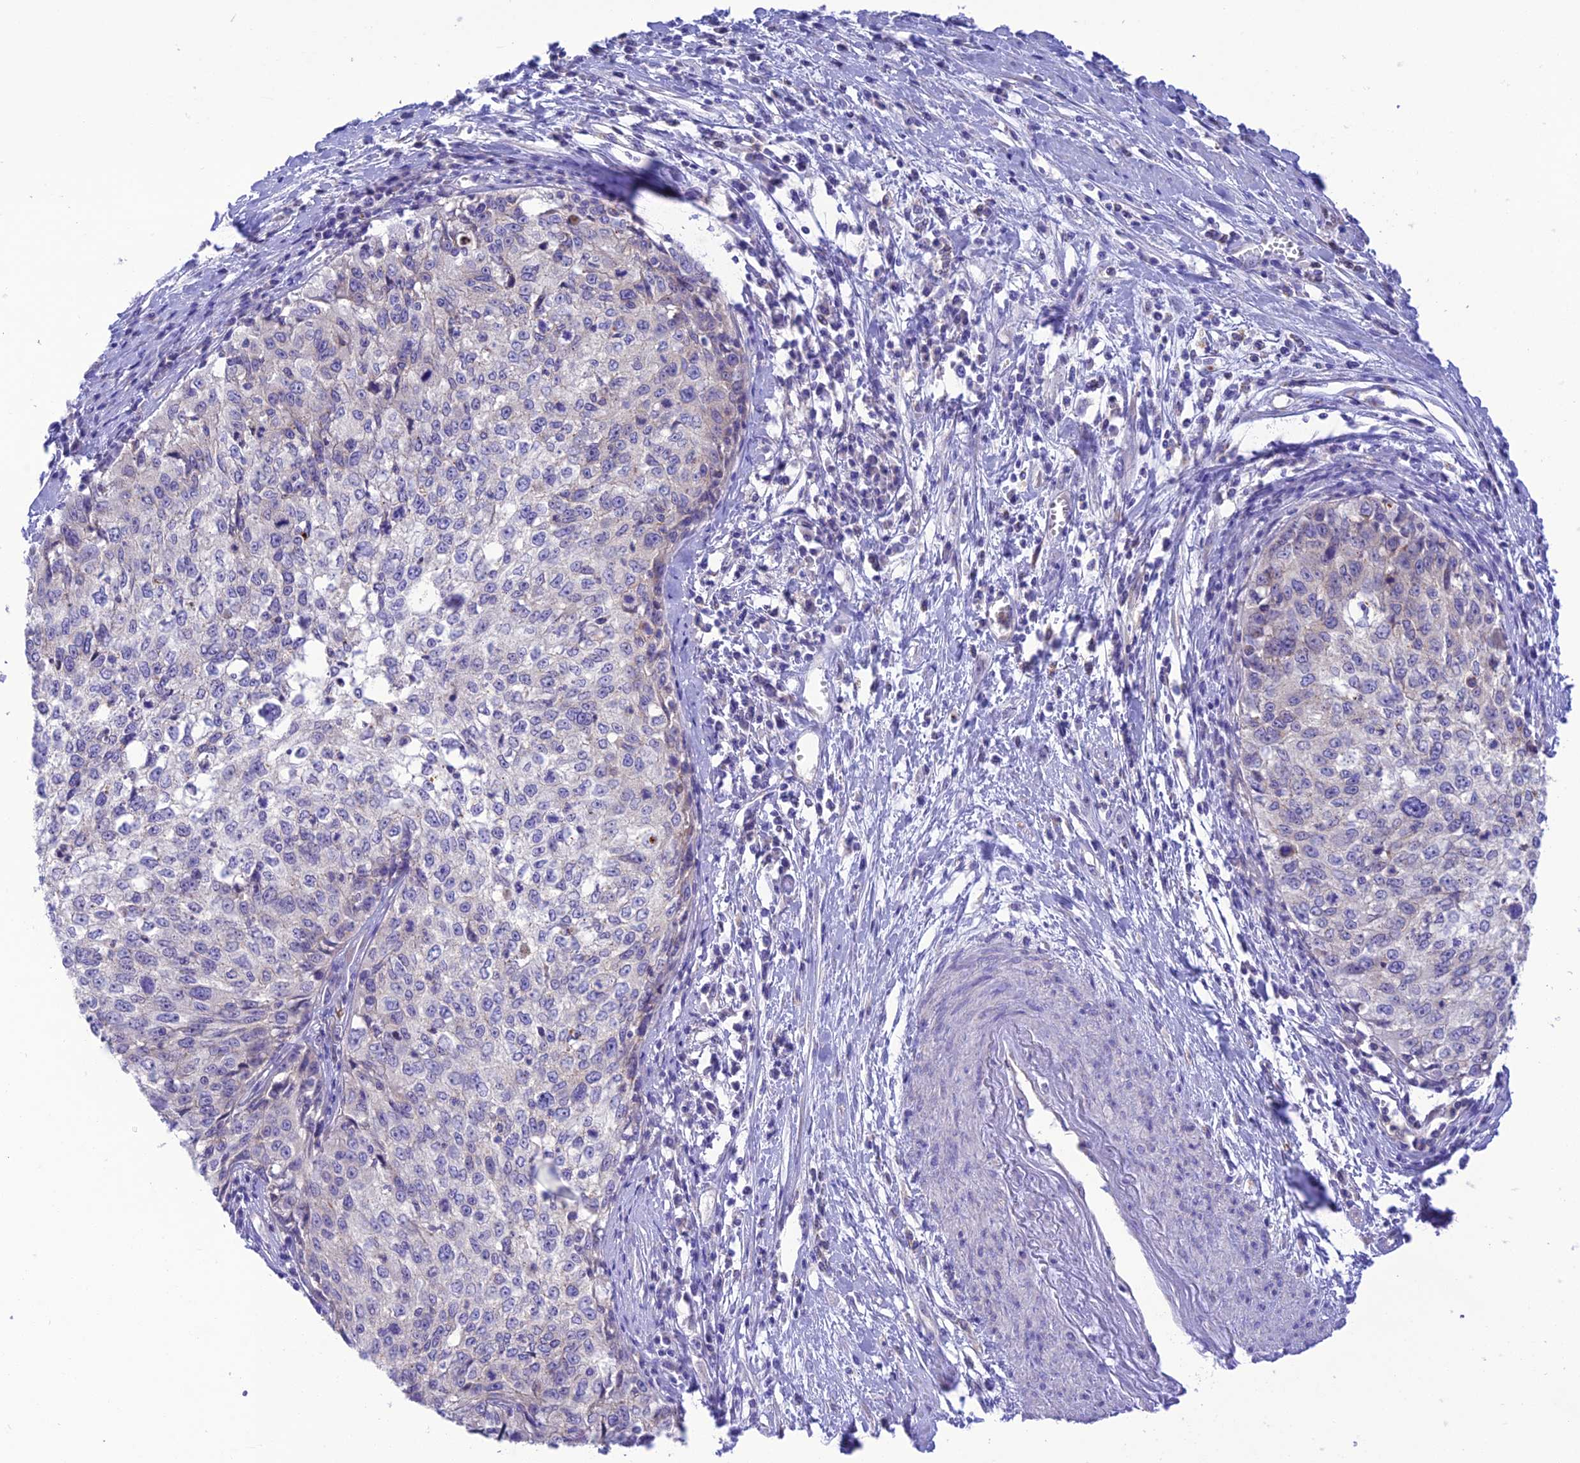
{"staining": {"intensity": "negative", "quantity": "none", "location": "none"}, "tissue": "cervical cancer", "cell_type": "Tumor cells", "image_type": "cancer", "snomed": [{"axis": "morphology", "description": "Squamous cell carcinoma, NOS"}, {"axis": "topography", "description": "Cervix"}], "caption": "Immunohistochemical staining of human cervical cancer displays no significant positivity in tumor cells.", "gene": "CHSY3", "patient": {"sex": "female", "age": 57}}